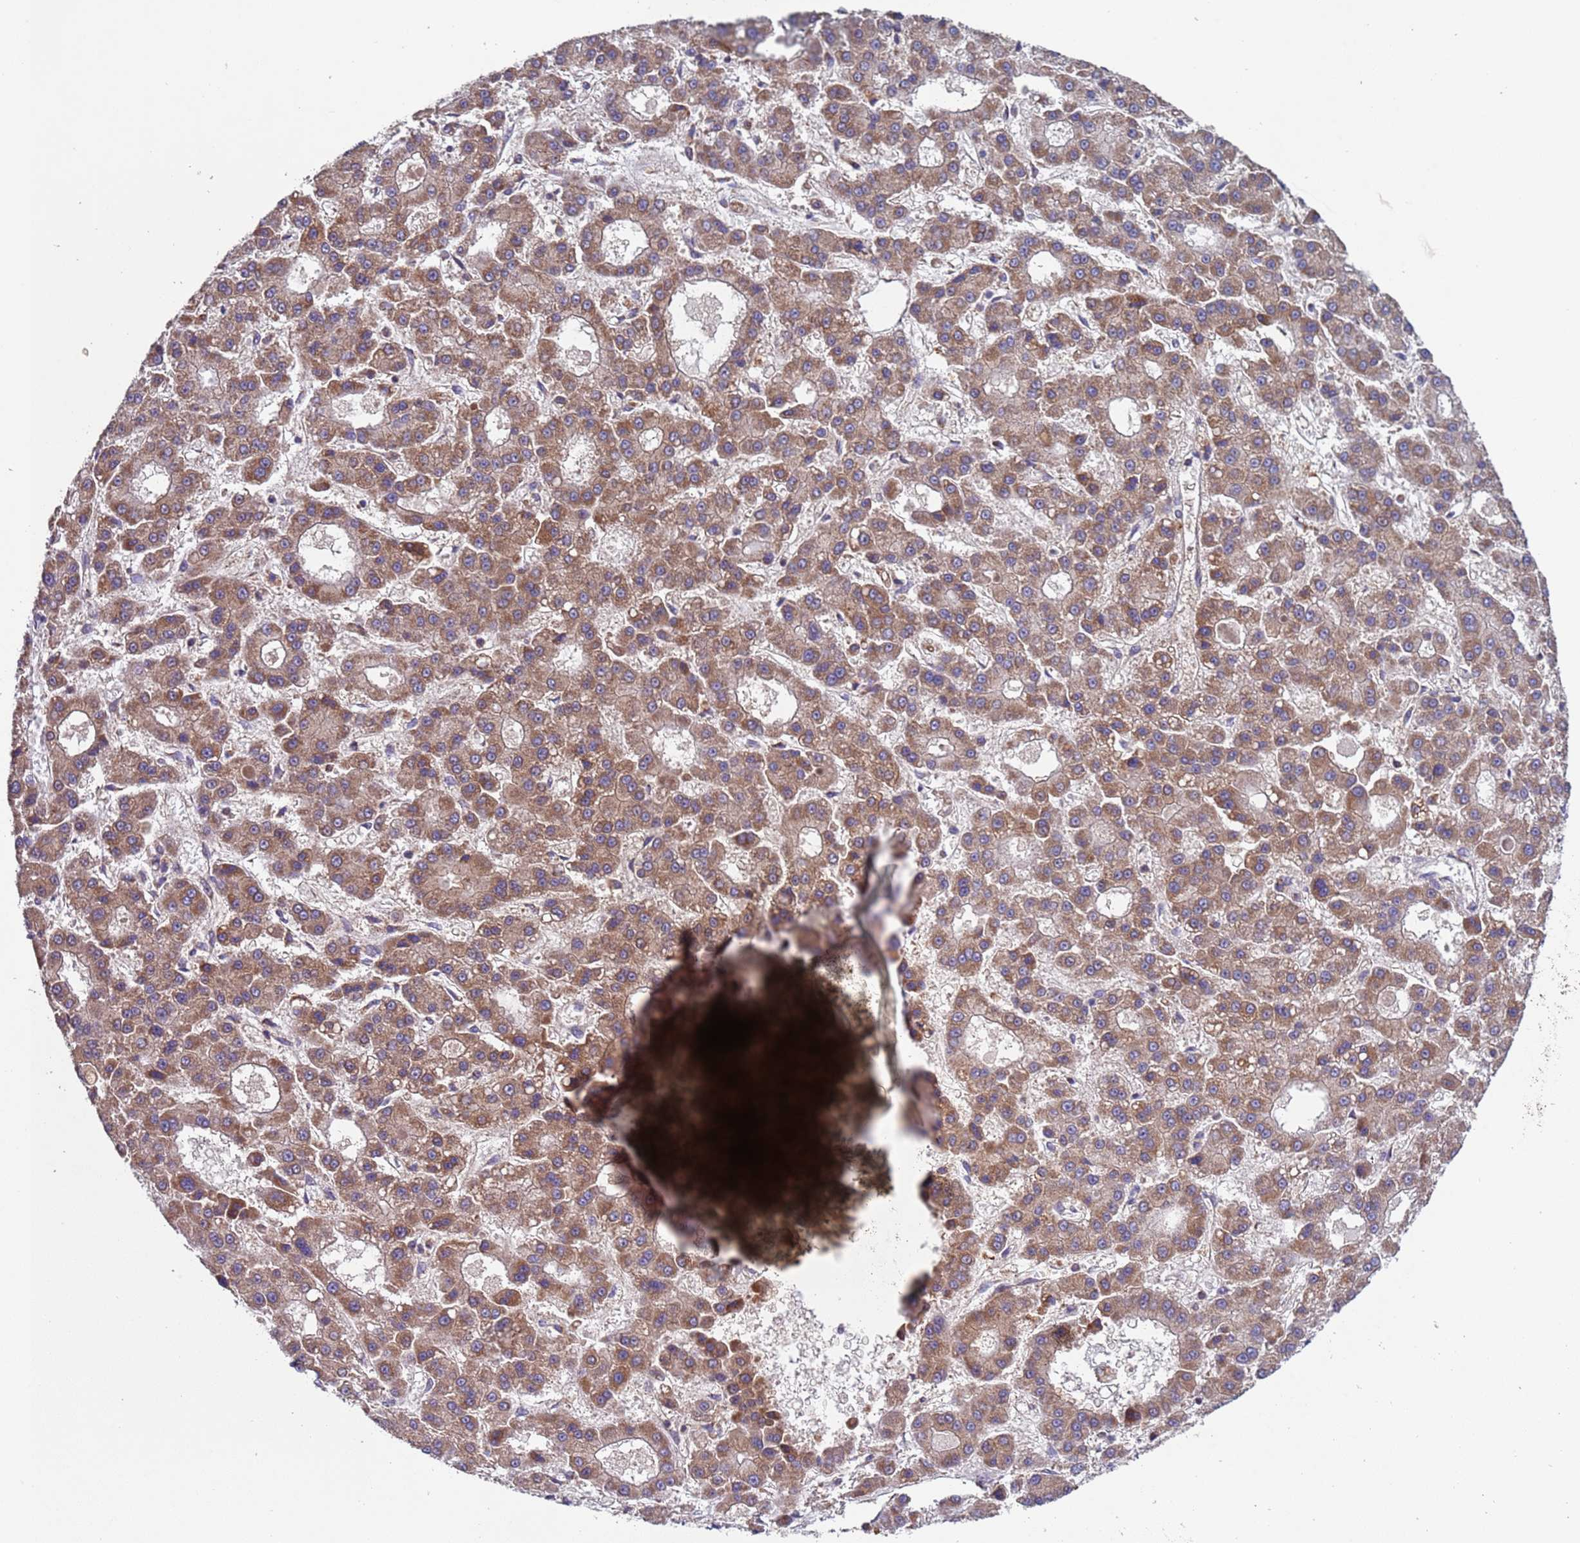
{"staining": {"intensity": "moderate", "quantity": ">75%", "location": "cytoplasmic/membranous"}, "tissue": "liver cancer", "cell_type": "Tumor cells", "image_type": "cancer", "snomed": [{"axis": "morphology", "description": "Carcinoma, Hepatocellular, NOS"}, {"axis": "topography", "description": "Liver"}], "caption": "Liver cancer (hepatocellular carcinoma) stained for a protein displays moderate cytoplasmic/membranous positivity in tumor cells.", "gene": "ACAD8", "patient": {"sex": "male", "age": 70}}